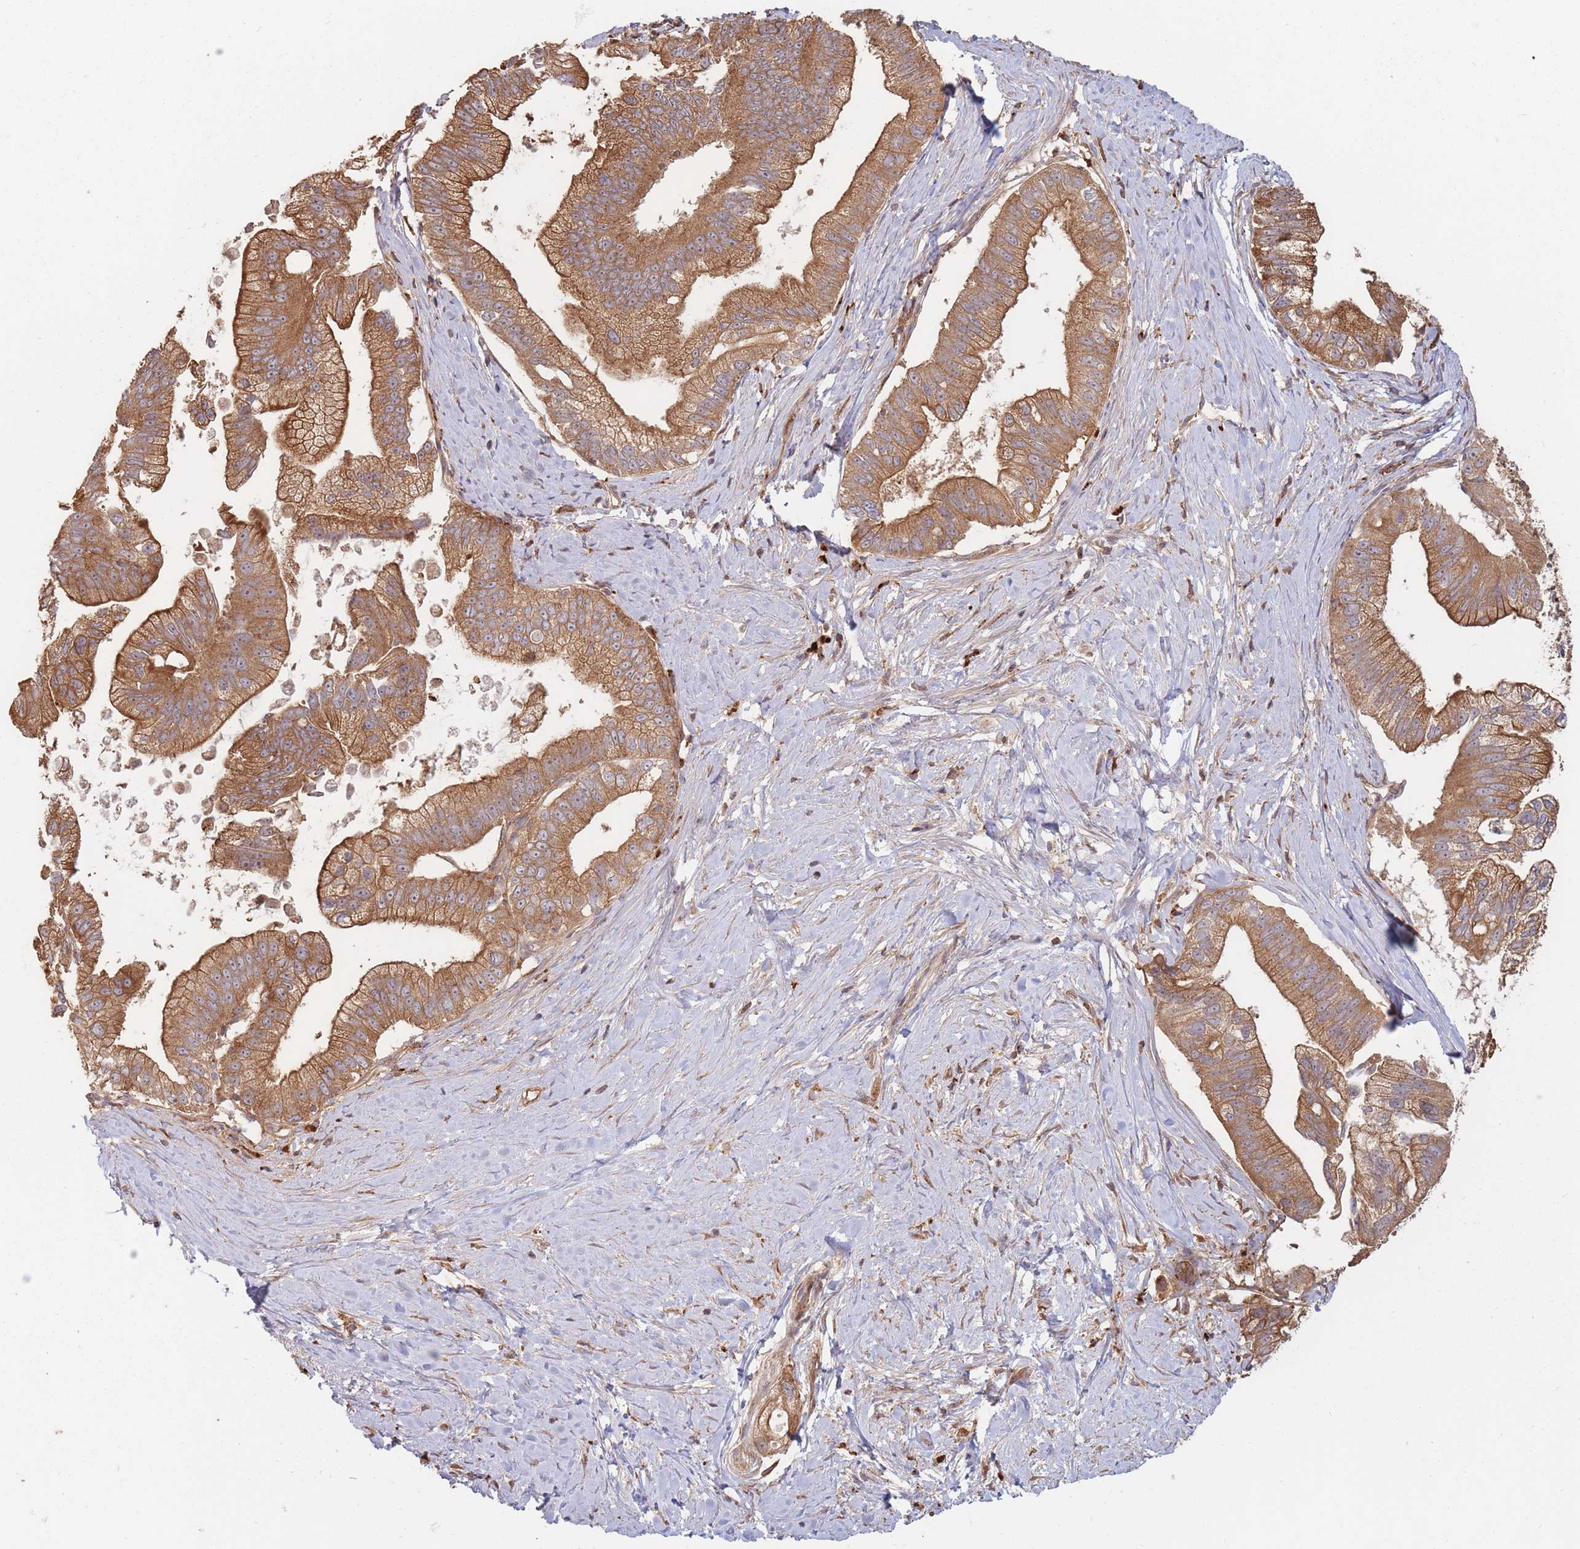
{"staining": {"intensity": "moderate", "quantity": ">75%", "location": "cytoplasmic/membranous"}, "tissue": "pancreatic cancer", "cell_type": "Tumor cells", "image_type": "cancer", "snomed": [{"axis": "morphology", "description": "Adenocarcinoma, NOS"}, {"axis": "topography", "description": "Pancreas"}], "caption": "Immunohistochemistry staining of adenocarcinoma (pancreatic), which demonstrates medium levels of moderate cytoplasmic/membranous expression in about >75% of tumor cells indicating moderate cytoplasmic/membranous protein expression. The staining was performed using DAB (3,3'-diaminobenzidine) (brown) for protein detection and nuclei were counterstained in hematoxylin (blue).", "gene": "RASSF2", "patient": {"sex": "male", "age": 70}}